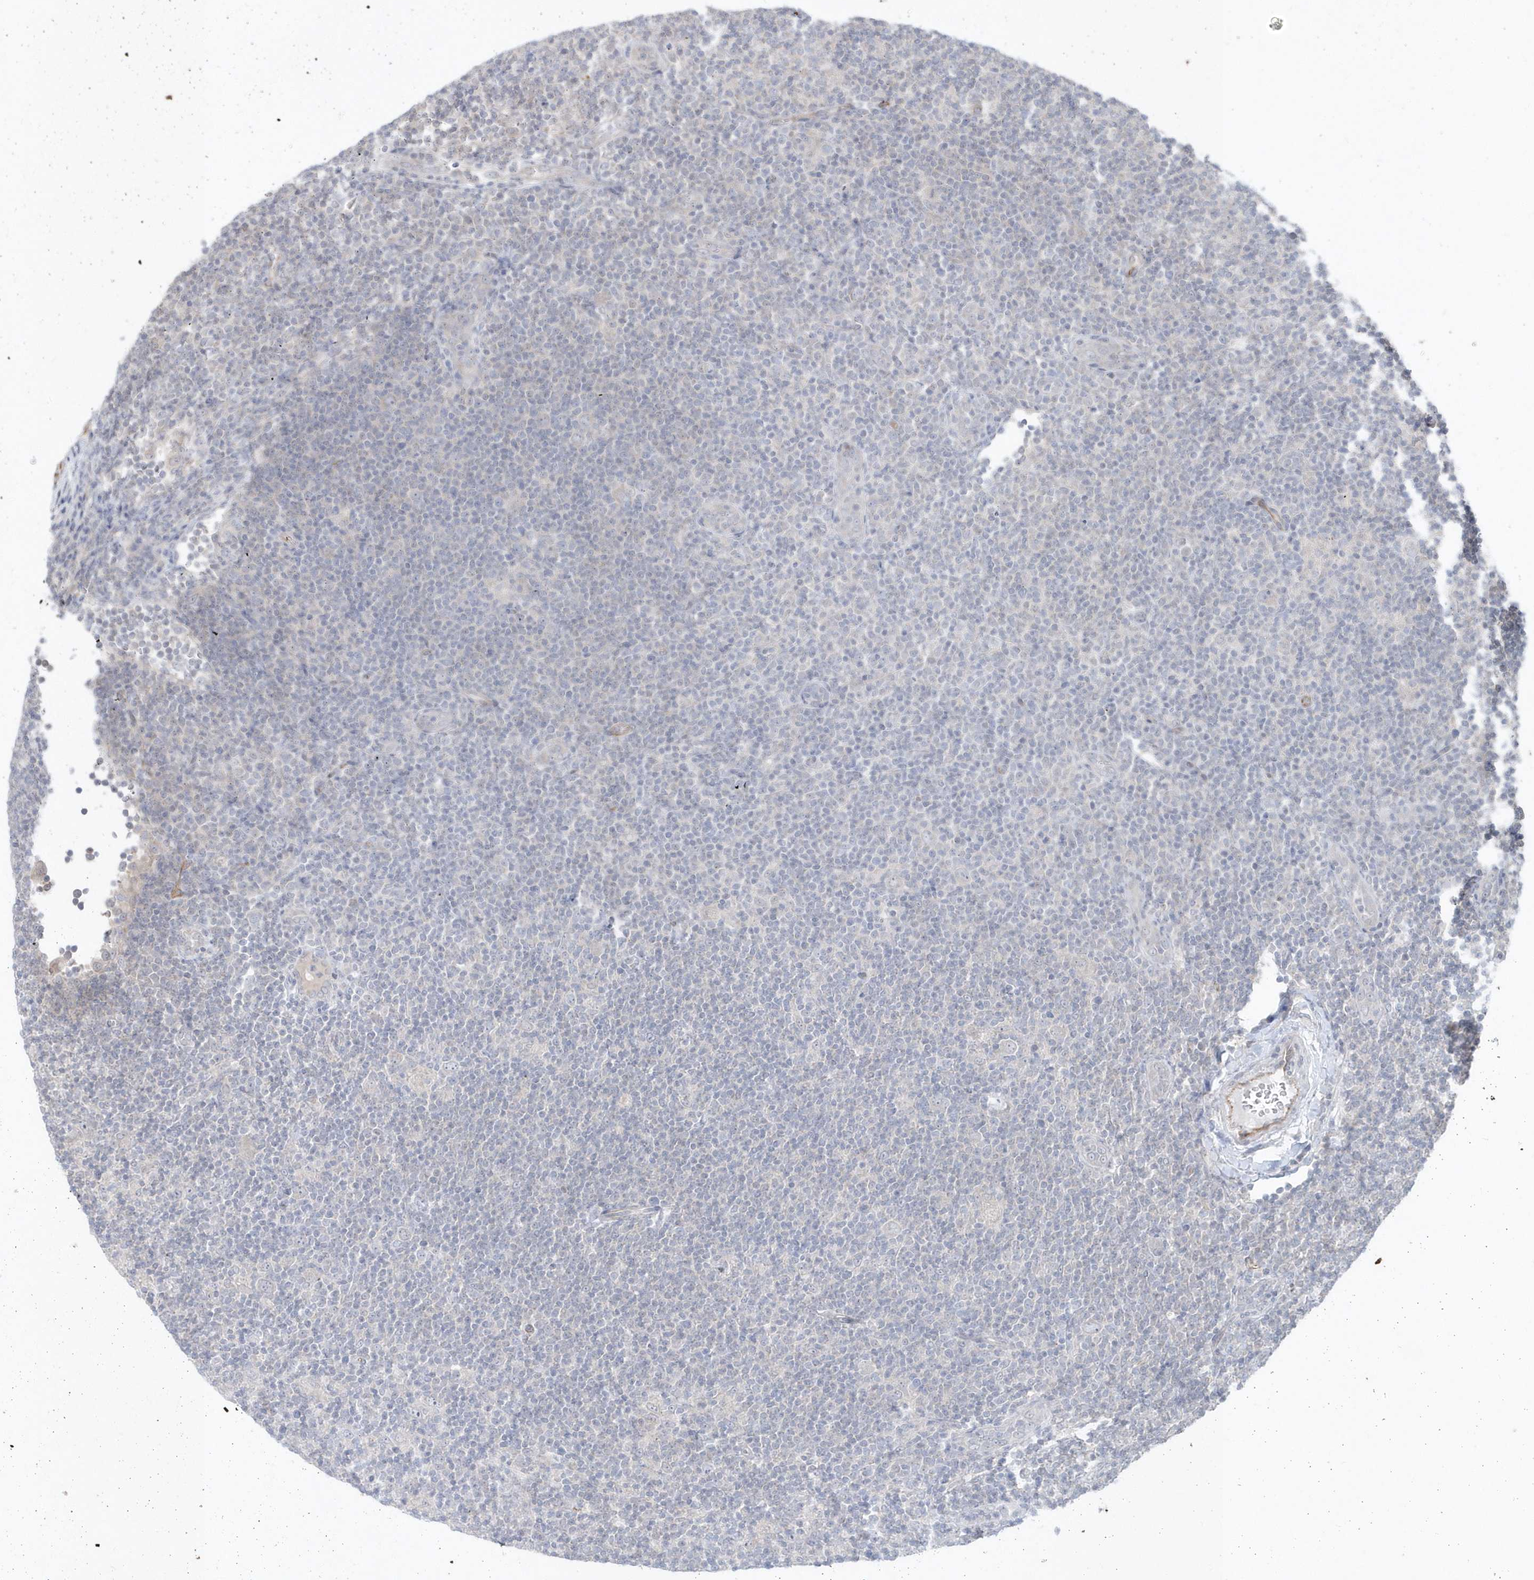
{"staining": {"intensity": "negative", "quantity": "none", "location": "none"}, "tissue": "lymphoma", "cell_type": "Tumor cells", "image_type": "cancer", "snomed": [{"axis": "morphology", "description": "Hodgkin's disease, NOS"}, {"axis": "topography", "description": "Lymph node"}], "caption": "This photomicrograph is of Hodgkin's disease stained with immunohistochemistry to label a protein in brown with the nuclei are counter-stained blue. There is no positivity in tumor cells.", "gene": "DHX57", "patient": {"sex": "female", "age": 57}}